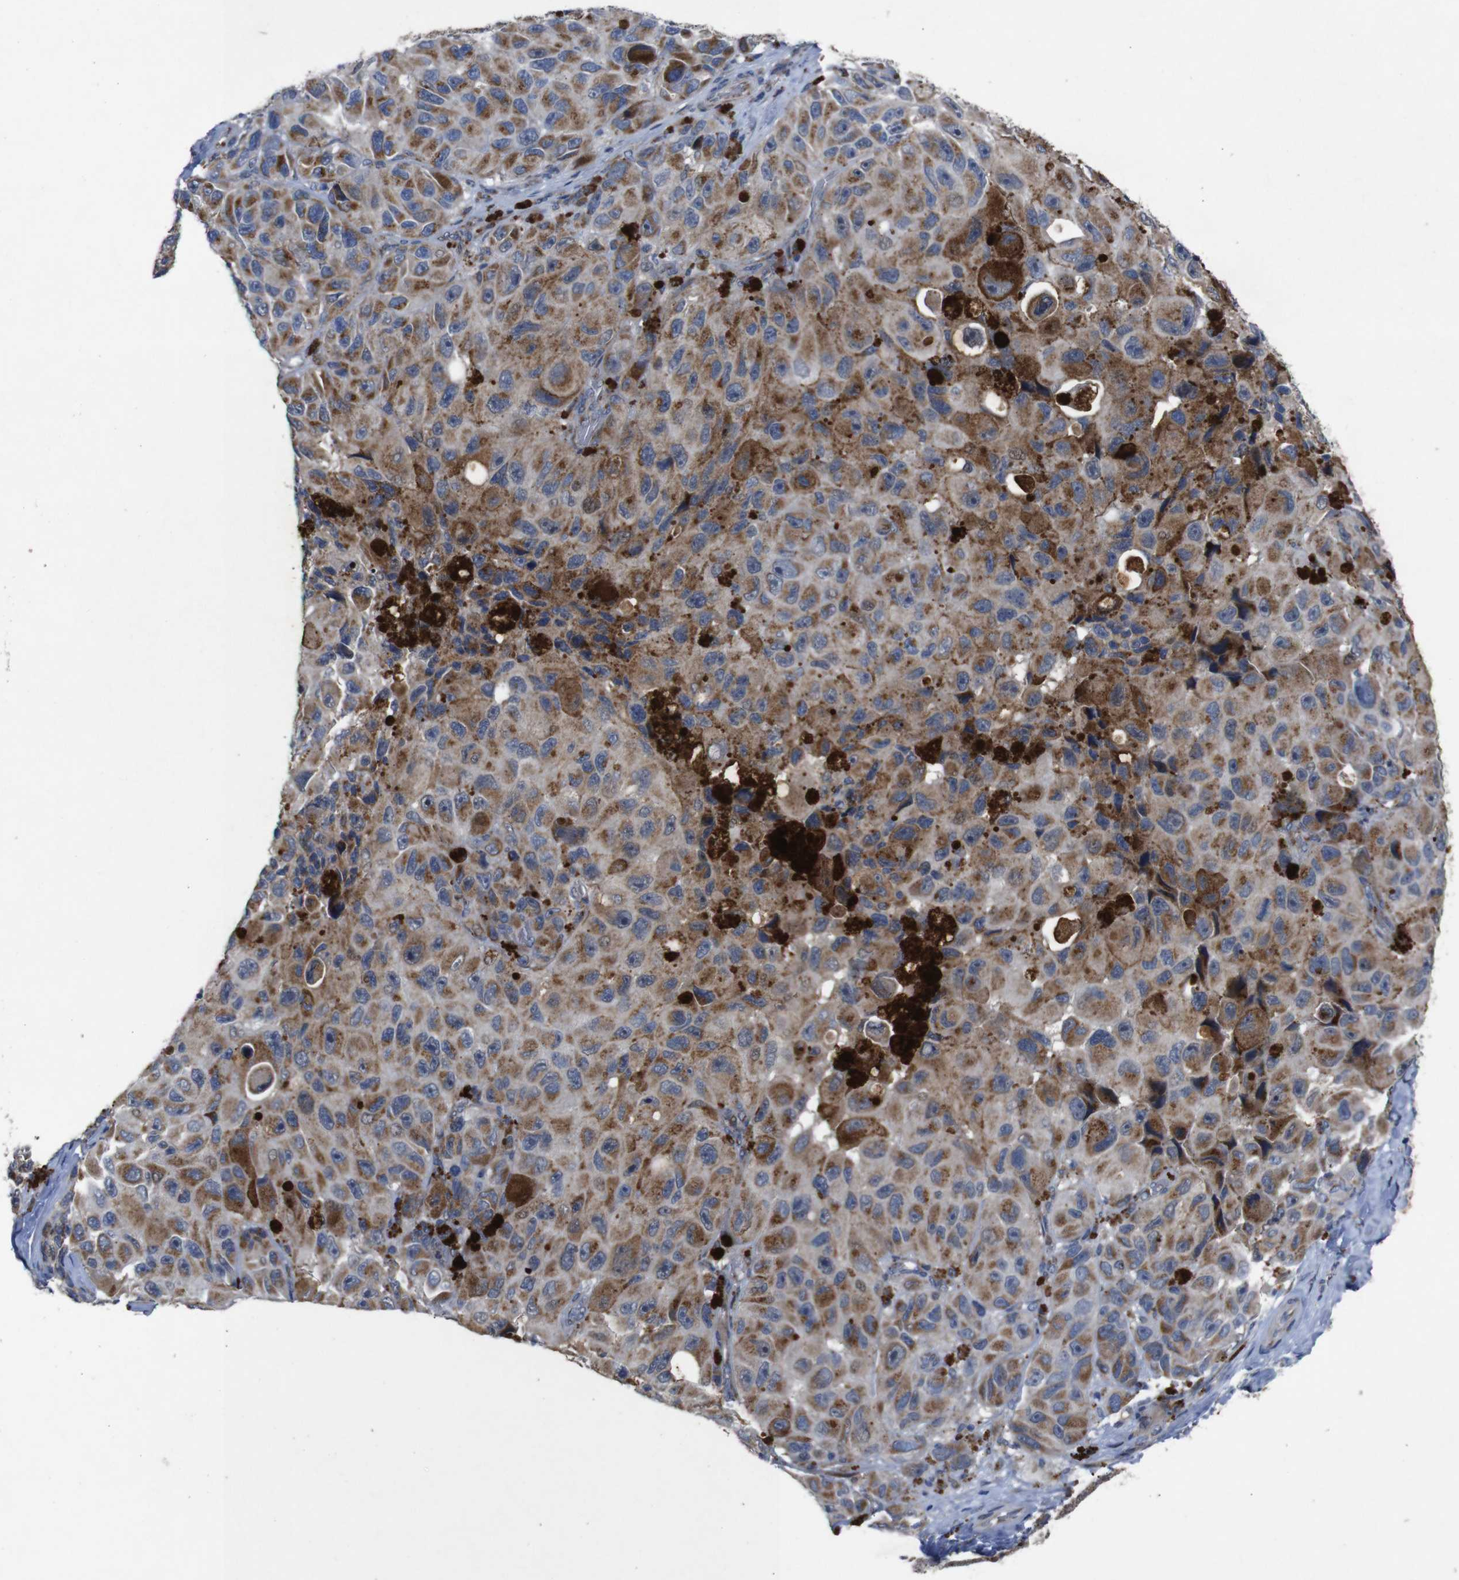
{"staining": {"intensity": "moderate", "quantity": ">75%", "location": "cytoplasmic/membranous"}, "tissue": "melanoma", "cell_type": "Tumor cells", "image_type": "cancer", "snomed": [{"axis": "morphology", "description": "Malignant melanoma, NOS"}, {"axis": "topography", "description": "Skin"}], "caption": "Human malignant melanoma stained with a brown dye reveals moderate cytoplasmic/membranous positive staining in about >75% of tumor cells.", "gene": "CHST10", "patient": {"sex": "female", "age": 73}}